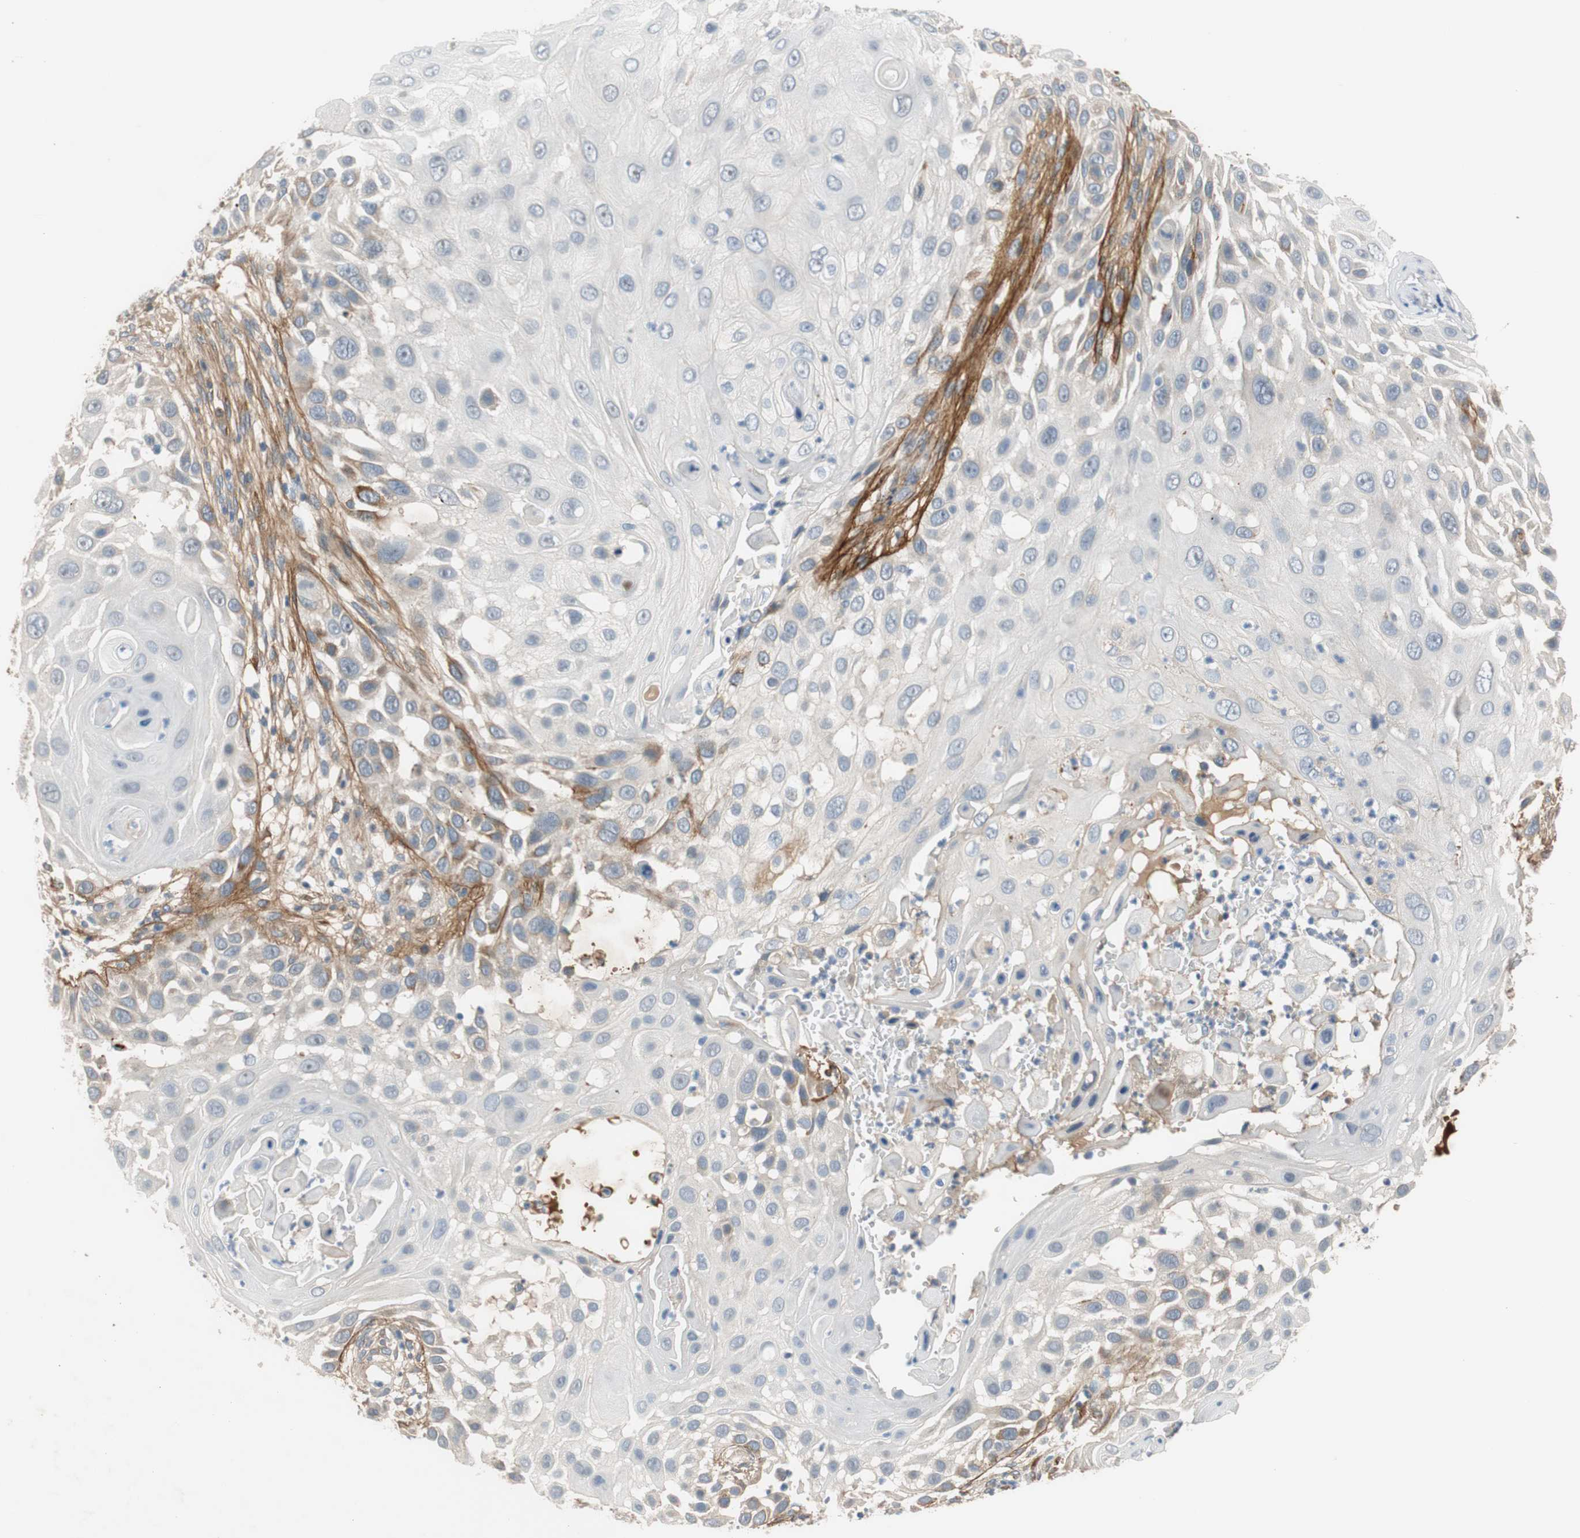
{"staining": {"intensity": "negative", "quantity": "none", "location": "none"}, "tissue": "skin cancer", "cell_type": "Tumor cells", "image_type": "cancer", "snomed": [{"axis": "morphology", "description": "Squamous cell carcinoma, NOS"}, {"axis": "topography", "description": "Skin"}], "caption": "There is no significant positivity in tumor cells of skin squamous cell carcinoma.", "gene": "COL12A1", "patient": {"sex": "female", "age": 44}}